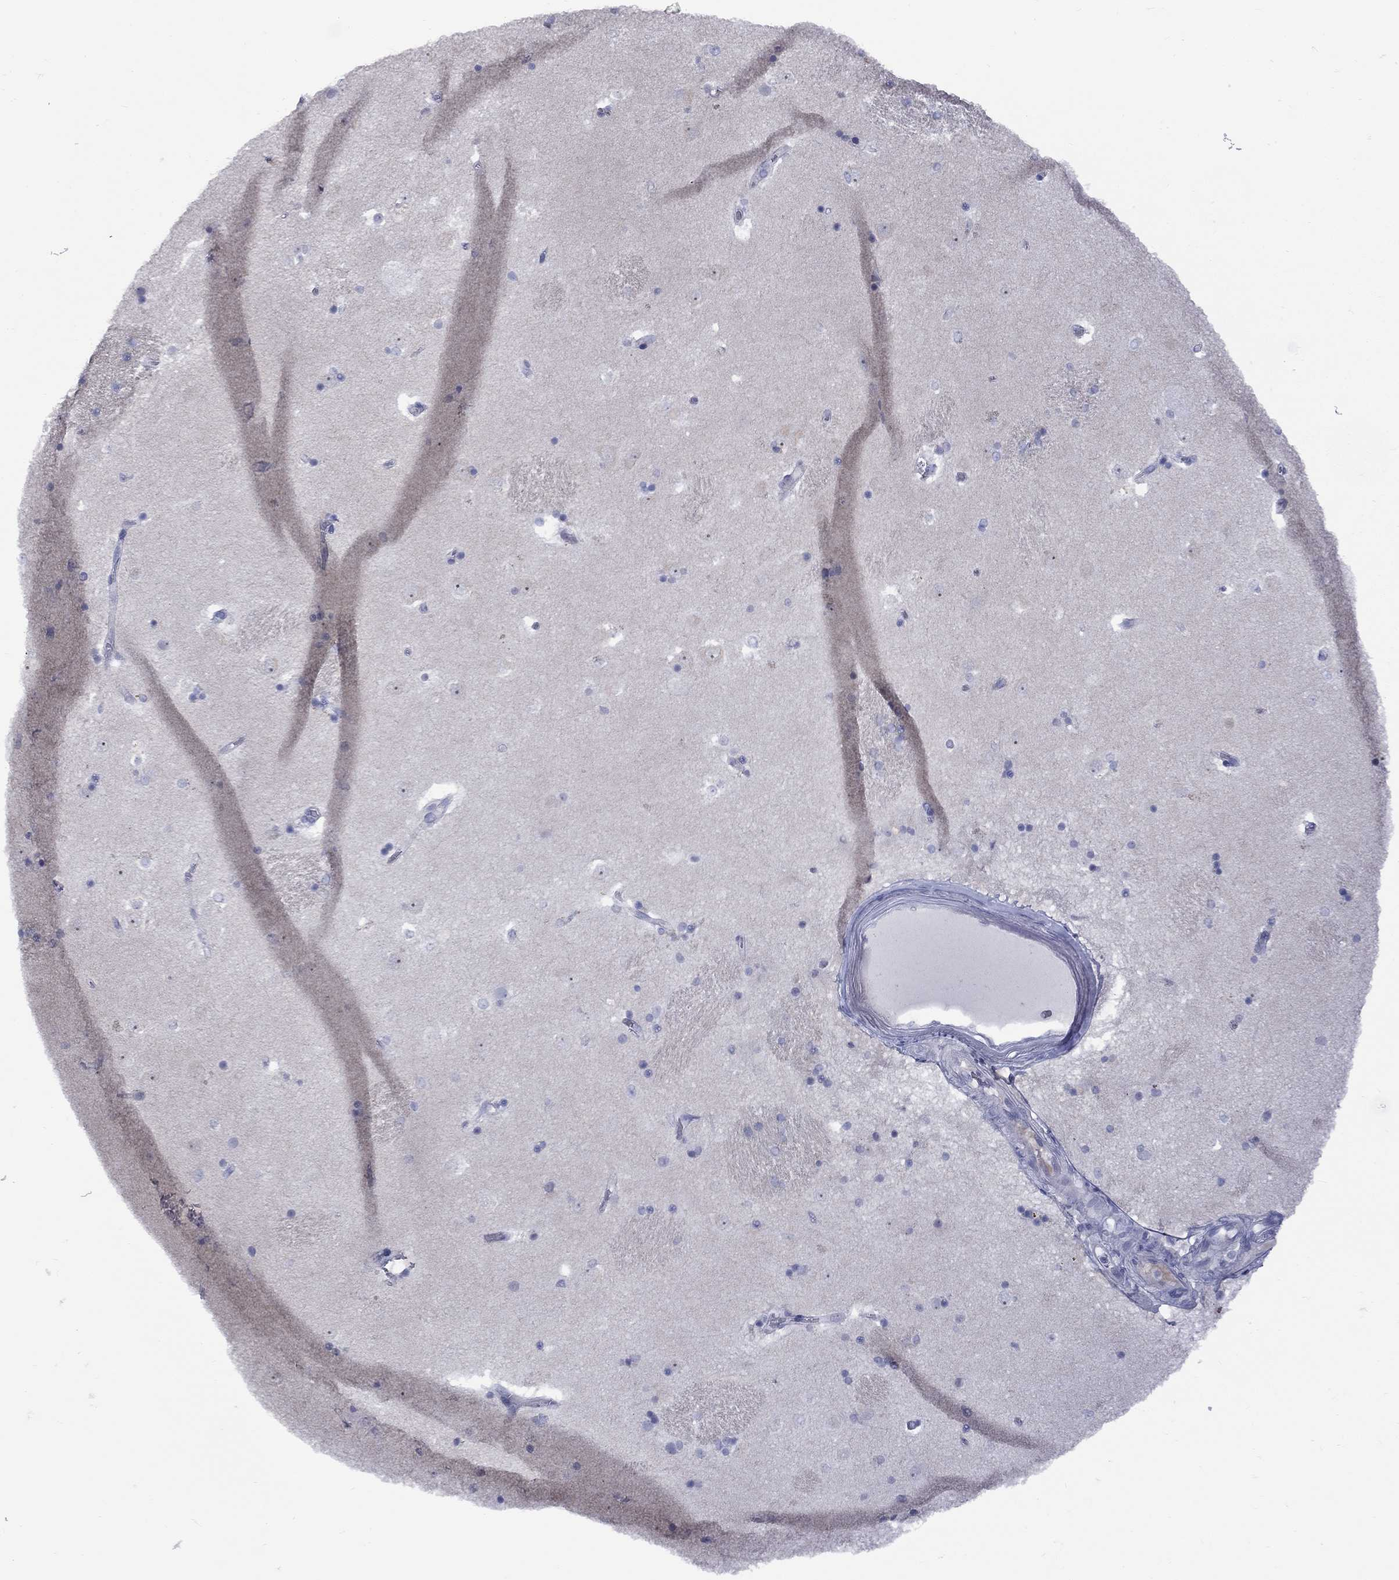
{"staining": {"intensity": "negative", "quantity": "none", "location": "none"}, "tissue": "caudate", "cell_type": "Glial cells", "image_type": "normal", "snomed": [{"axis": "morphology", "description": "Normal tissue, NOS"}, {"axis": "topography", "description": "Lateral ventricle wall"}], "caption": "Caudate stained for a protein using immunohistochemistry (IHC) reveals no staining glial cells.", "gene": "ABCB4", "patient": {"sex": "male", "age": 51}}